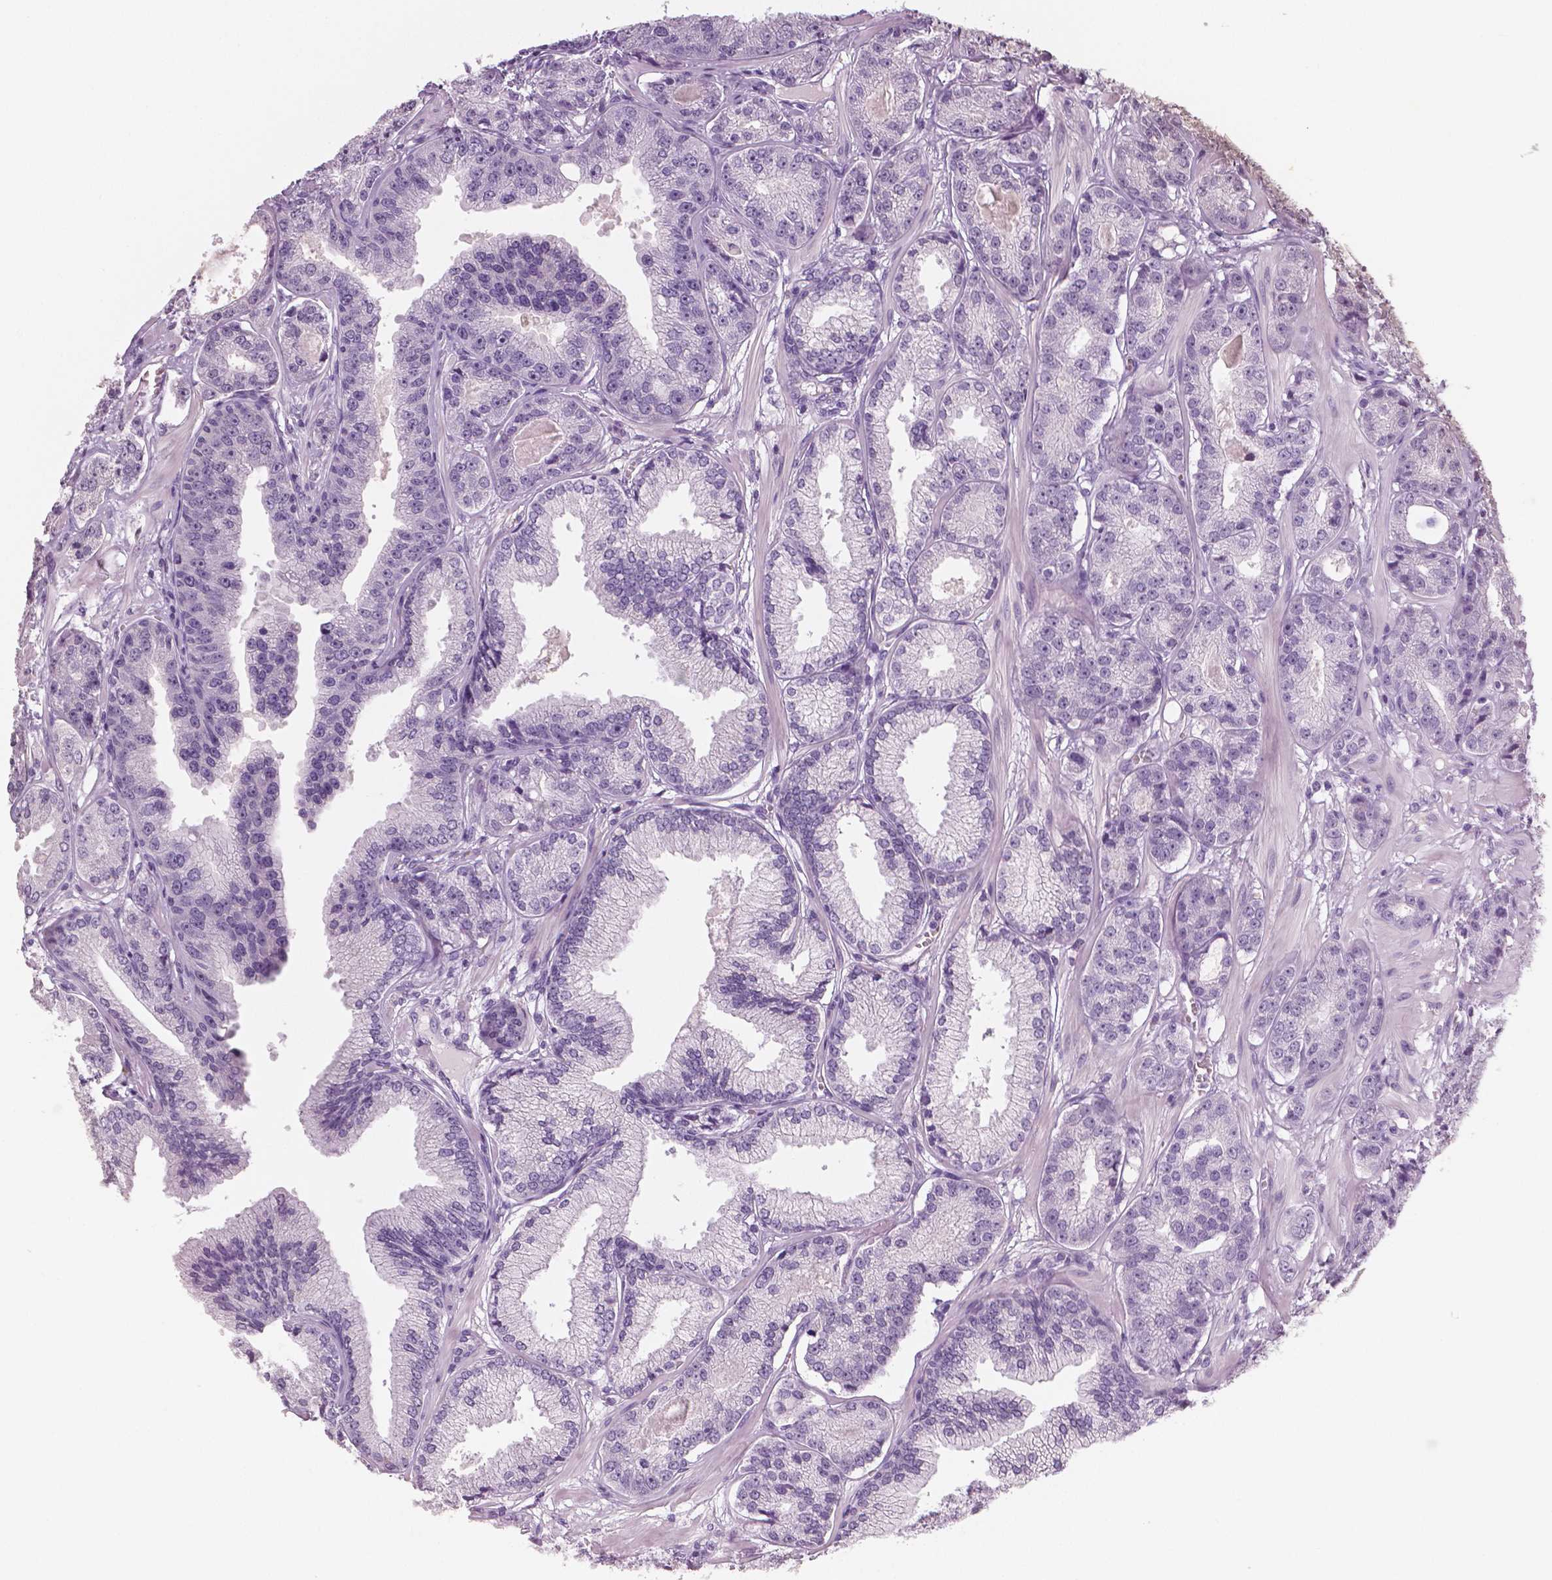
{"staining": {"intensity": "negative", "quantity": "none", "location": "none"}, "tissue": "prostate cancer", "cell_type": "Tumor cells", "image_type": "cancer", "snomed": [{"axis": "morphology", "description": "Adenocarcinoma, NOS"}, {"axis": "topography", "description": "Prostate"}], "caption": "An IHC histopathology image of prostate cancer is shown. There is no staining in tumor cells of prostate cancer. Brightfield microscopy of immunohistochemistry stained with DAB (3,3'-diaminobenzidine) (brown) and hematoxylin (blue), captured at high magnification.", "gene": "NECAB1", "patient": {"sex": "male", "age": 64}}